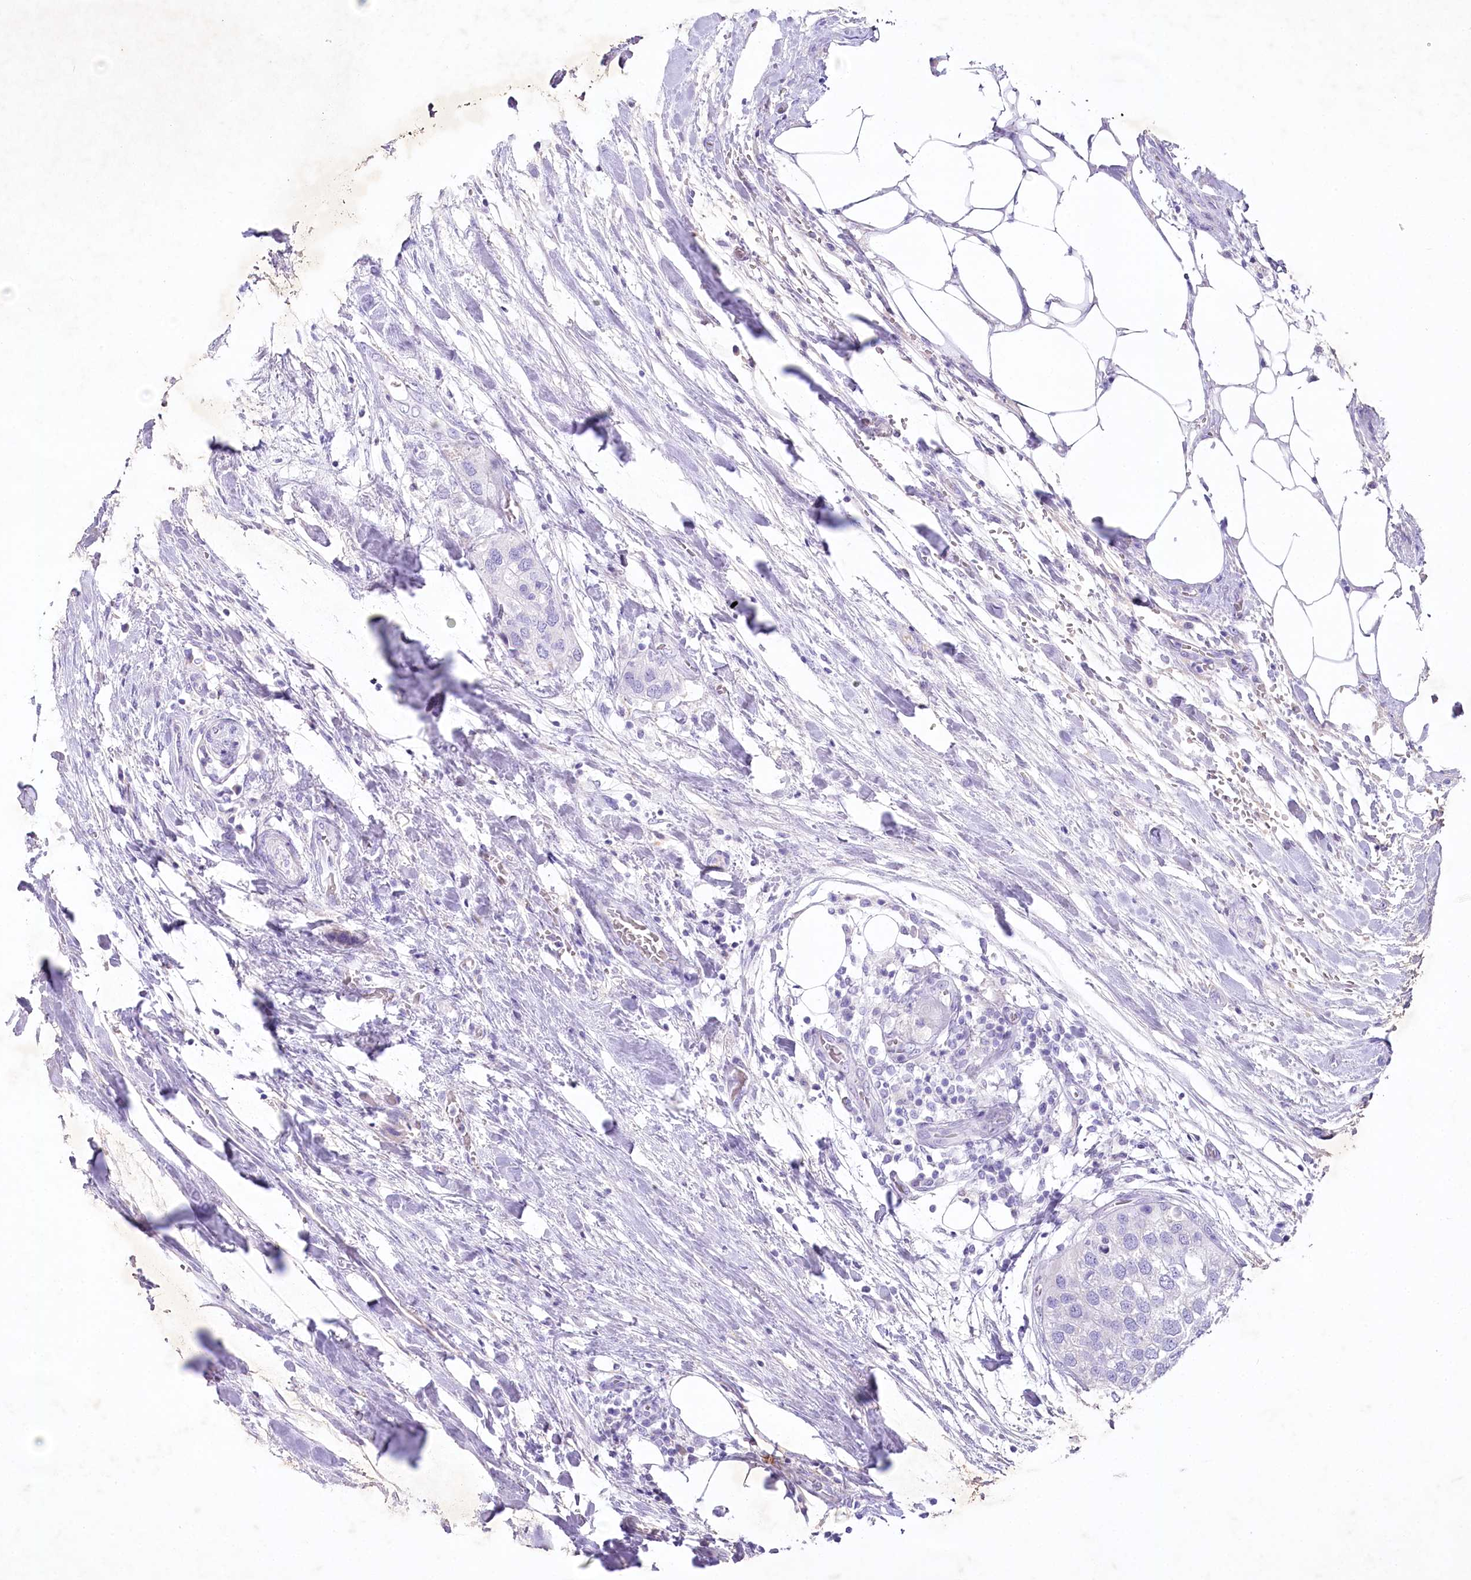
{"staining": {"intensity": "negative", "quantity": "none", "location": "none"}, "tissue": "urothelial cancer", "cell_type": "Tumor cells", "image_type": "cancer", "snomed": [{"axis": "morphology", "description": "Urothelial carcinoma, High grade"}, {"axis": "topography", "description": "Urinary bladder"}], "caption": "The photomicrograph displays no significant expression in tumor cells of urothelial cancer.", "gene": "MYOZ1", "patient": {"sex": "male", "age": 64}}